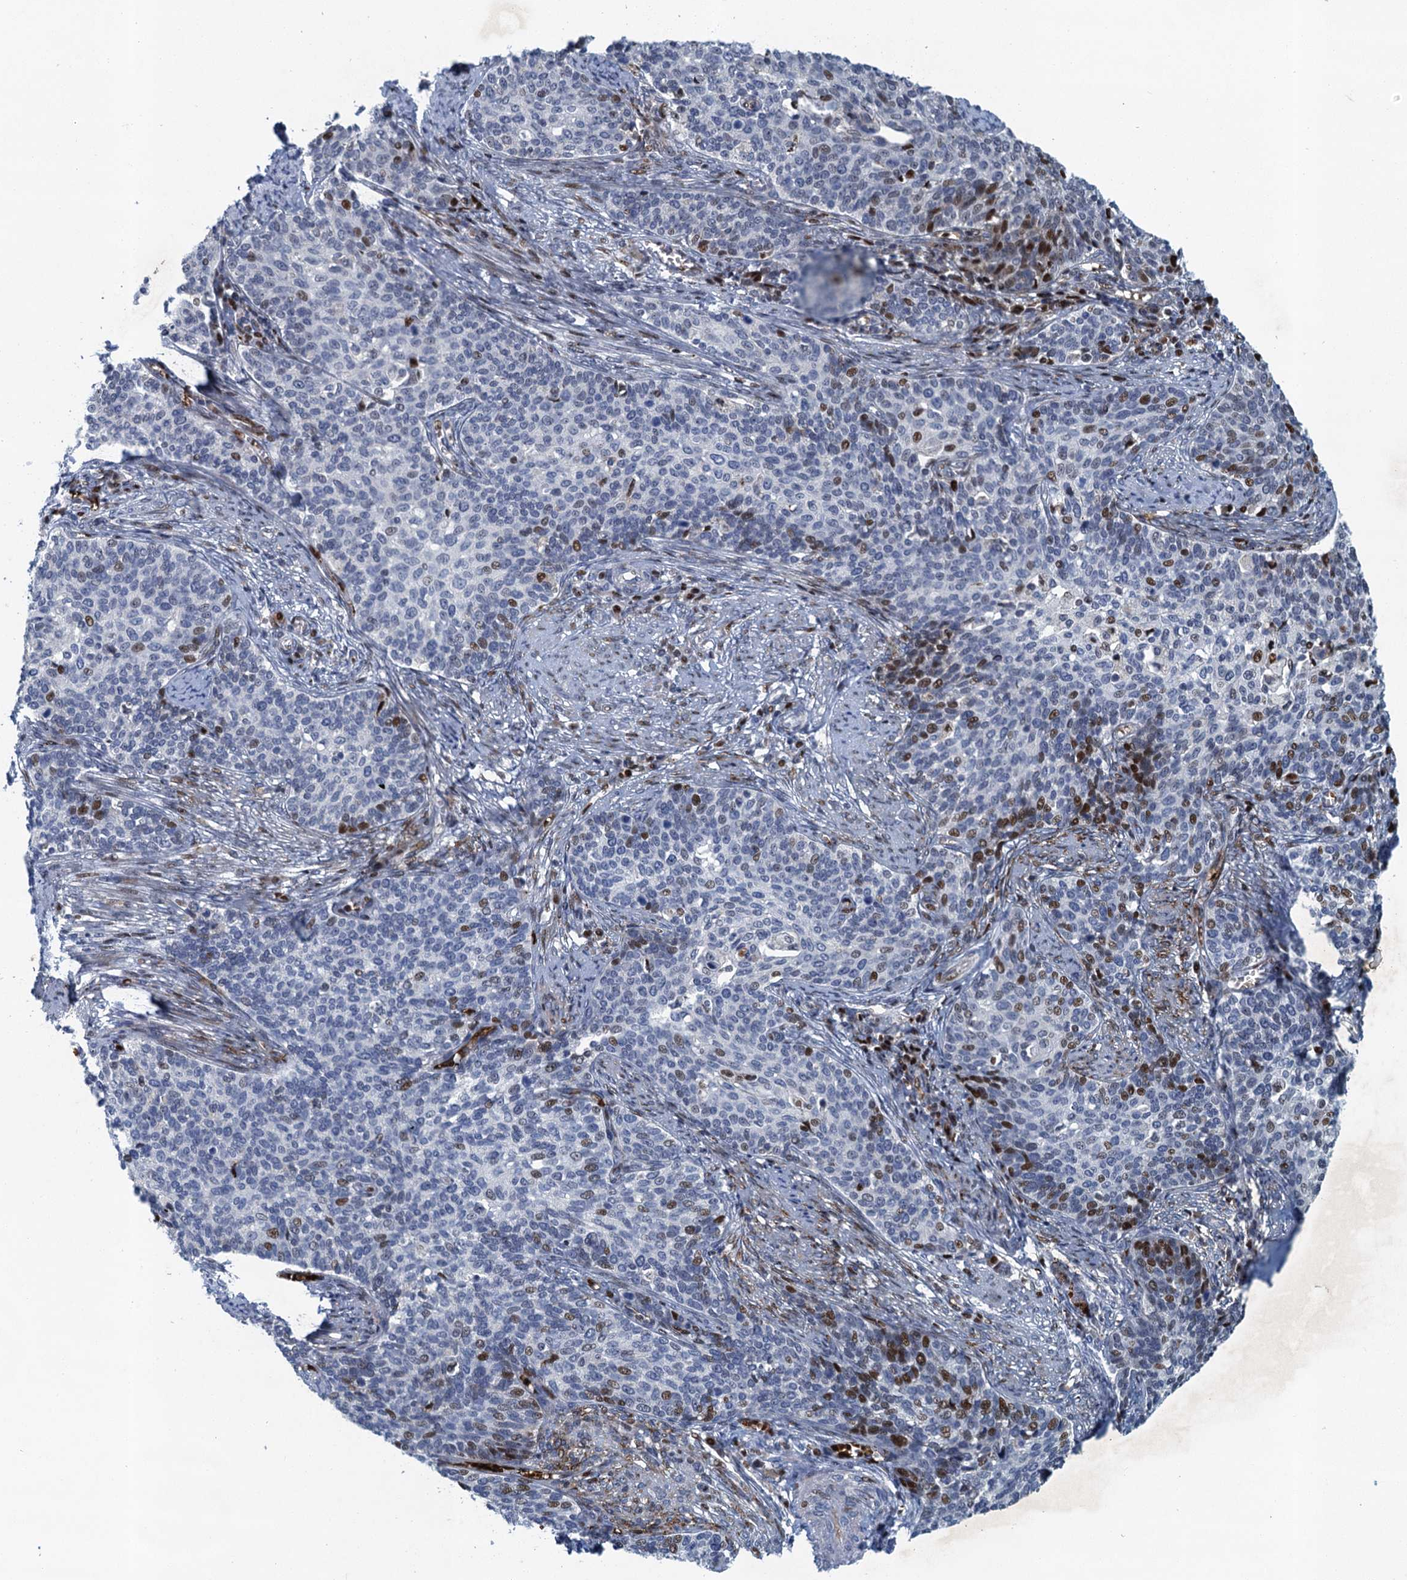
{"staining": {"intensity": "moderate", "quantity": "<25%", "location": "nuclear"}, "tissue": "cervical cancer", "cell_type": "Tumor cells", "image_type": "cancer", "snomed": [{"axis": "morphology", "description": "Squamous cell carcinoma, NOS"}, {"axis": "topography", "description": "Cervix"}], "caption": "A brown stain shows moderate nuclear expression of a protein in human squamous cell carcinoma (cervical) tumor cells.", "gene": "ANKRD13D", "patient": {"sex": "female", "age": 39}}